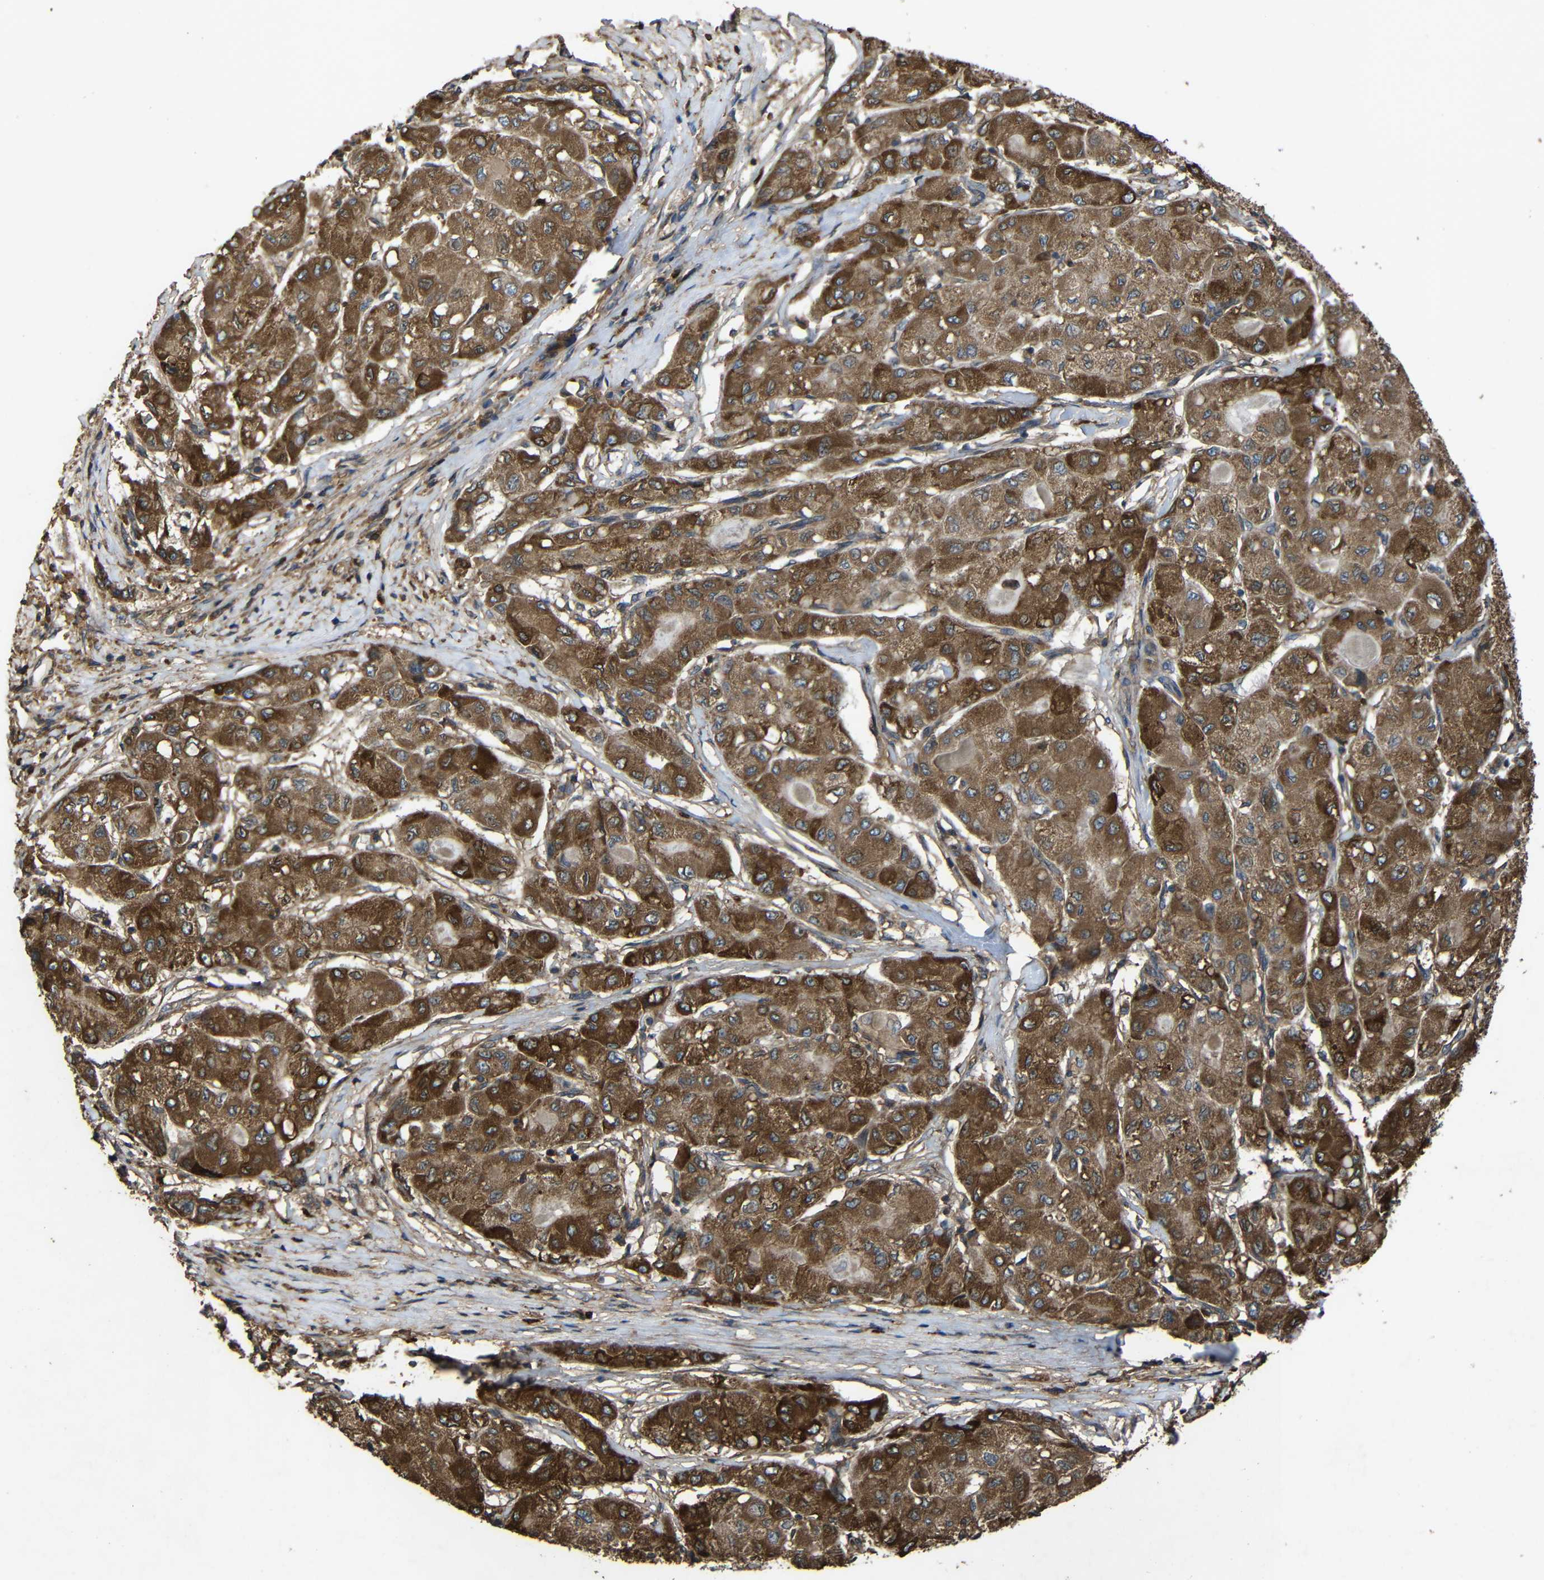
{"staining": {"intensity": "moderate", "quantity": ">75%", "location": "cytoplasmic/membranous"}, "tissue": "liver cancer", "cell_type": "Tumor cells", "image_type": "cancer", "snomed": [{"axis": "morphology", "description": "Carcinoma, Hepatocellular, NOS"}, {"axis": "topography", "description": "Liver"}], "caption": "Immunohistochemical staining of liver cancer demonstrates moderate cytoplasmic/membranous protein staining in about >75% of tumor cells.", "gene": "TREM2", "patient": {"sex": "male", "age": 80}}